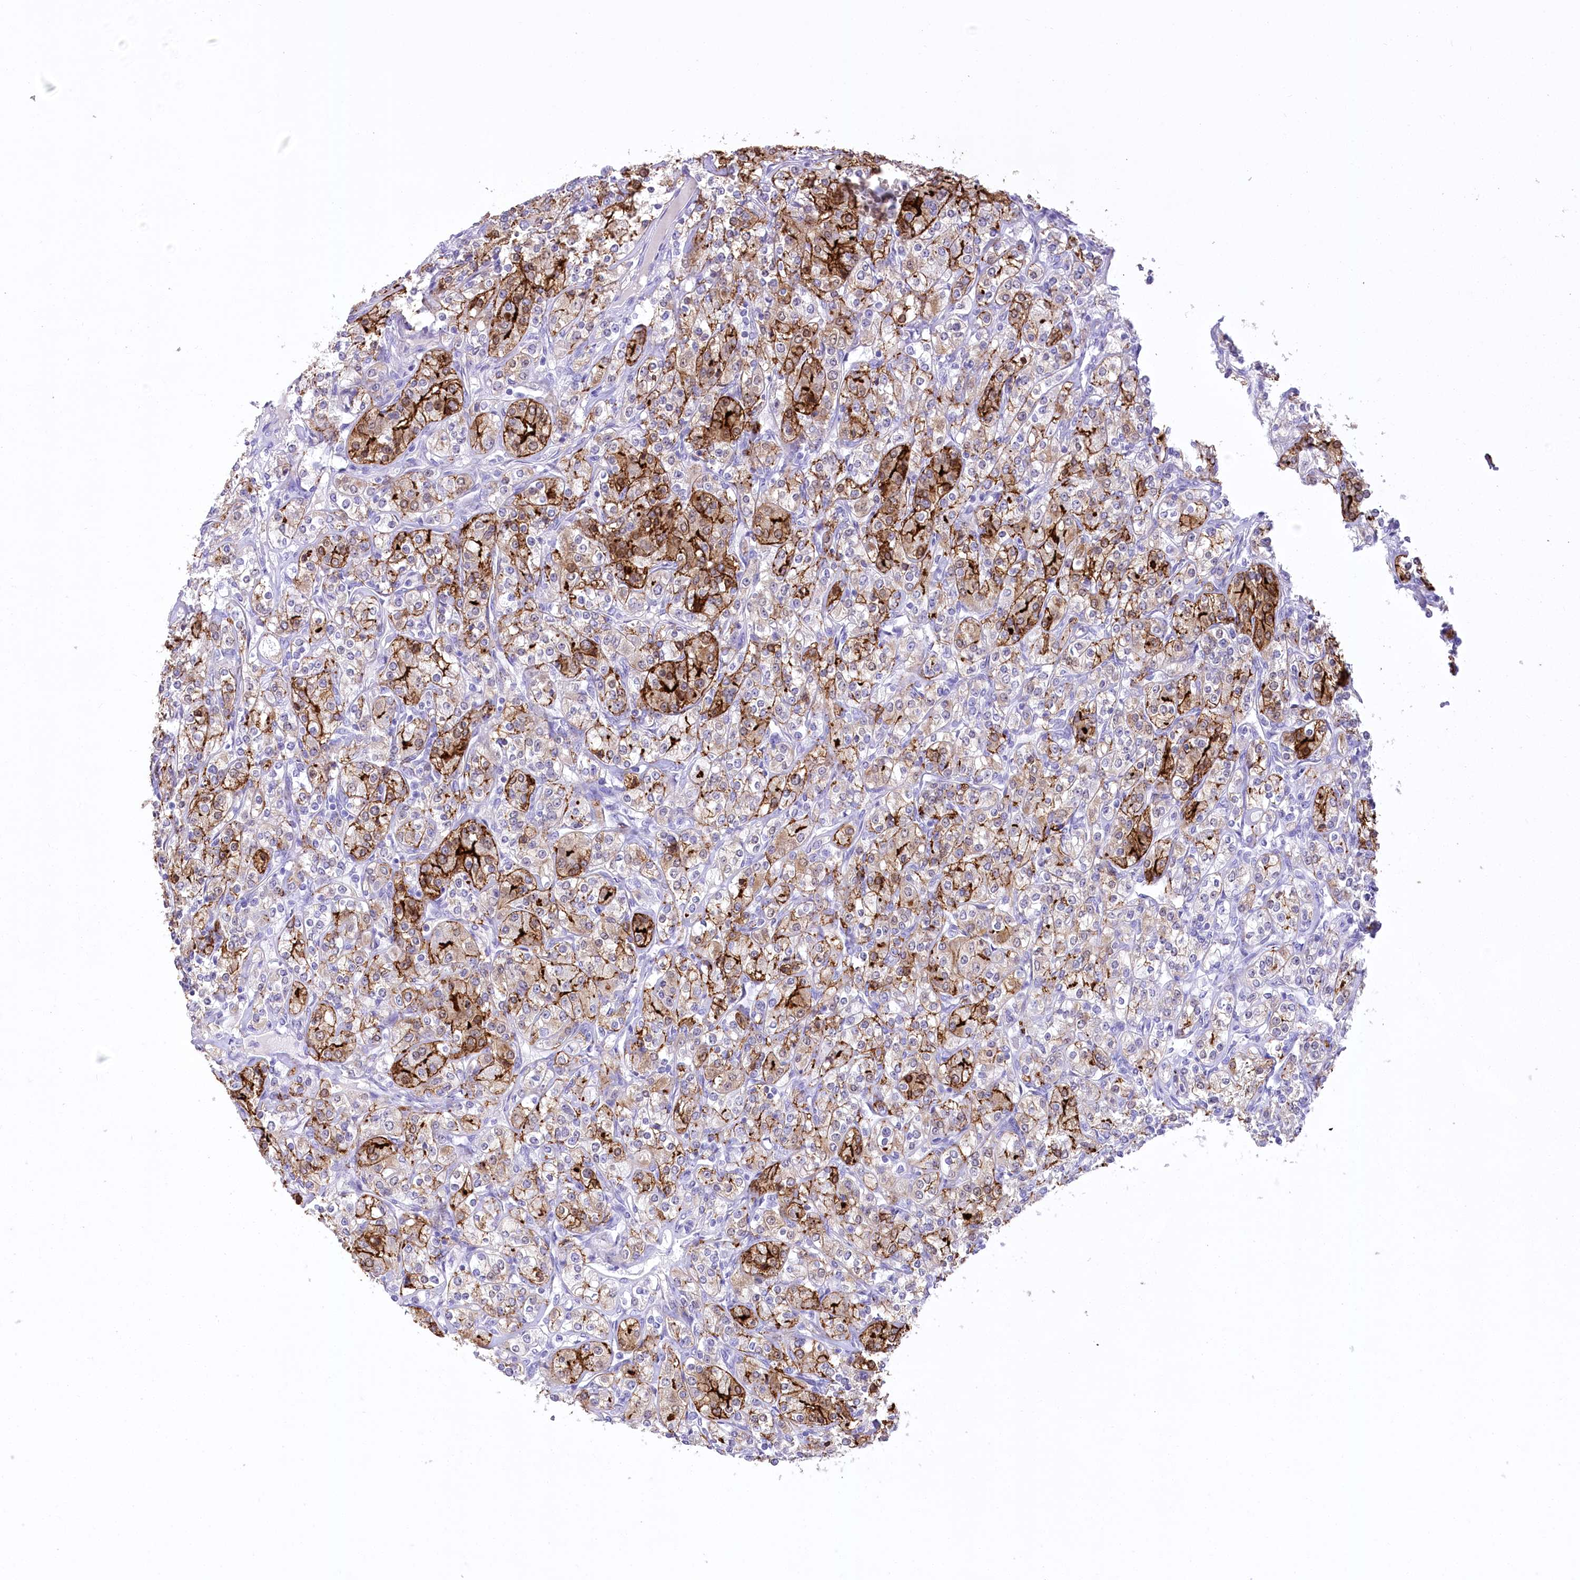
{"staining": {"intensity": "strong", "quantity": "25%-75%", "location": "cytoplasmic/membranous"}, "tissue": "renal cancer", "cell_type": "Tumor cells", "image_type": "cancer", "snomed": [{"axis": "morphology", "description": "Adenocarcinoma, NOS"}, {"axis": "topography", "description": "Kidney"}], "caption": "A high-resolution micrograph shows immunohistochemistry (IHC) staining of renal cancer (adenocarcinoma), which demonstrates strong cytoplasmic/membranous staining in about 25%-75% of tumor cells.", "gene": "PBLD", "patient": {"sex": "male", "age": 77}}